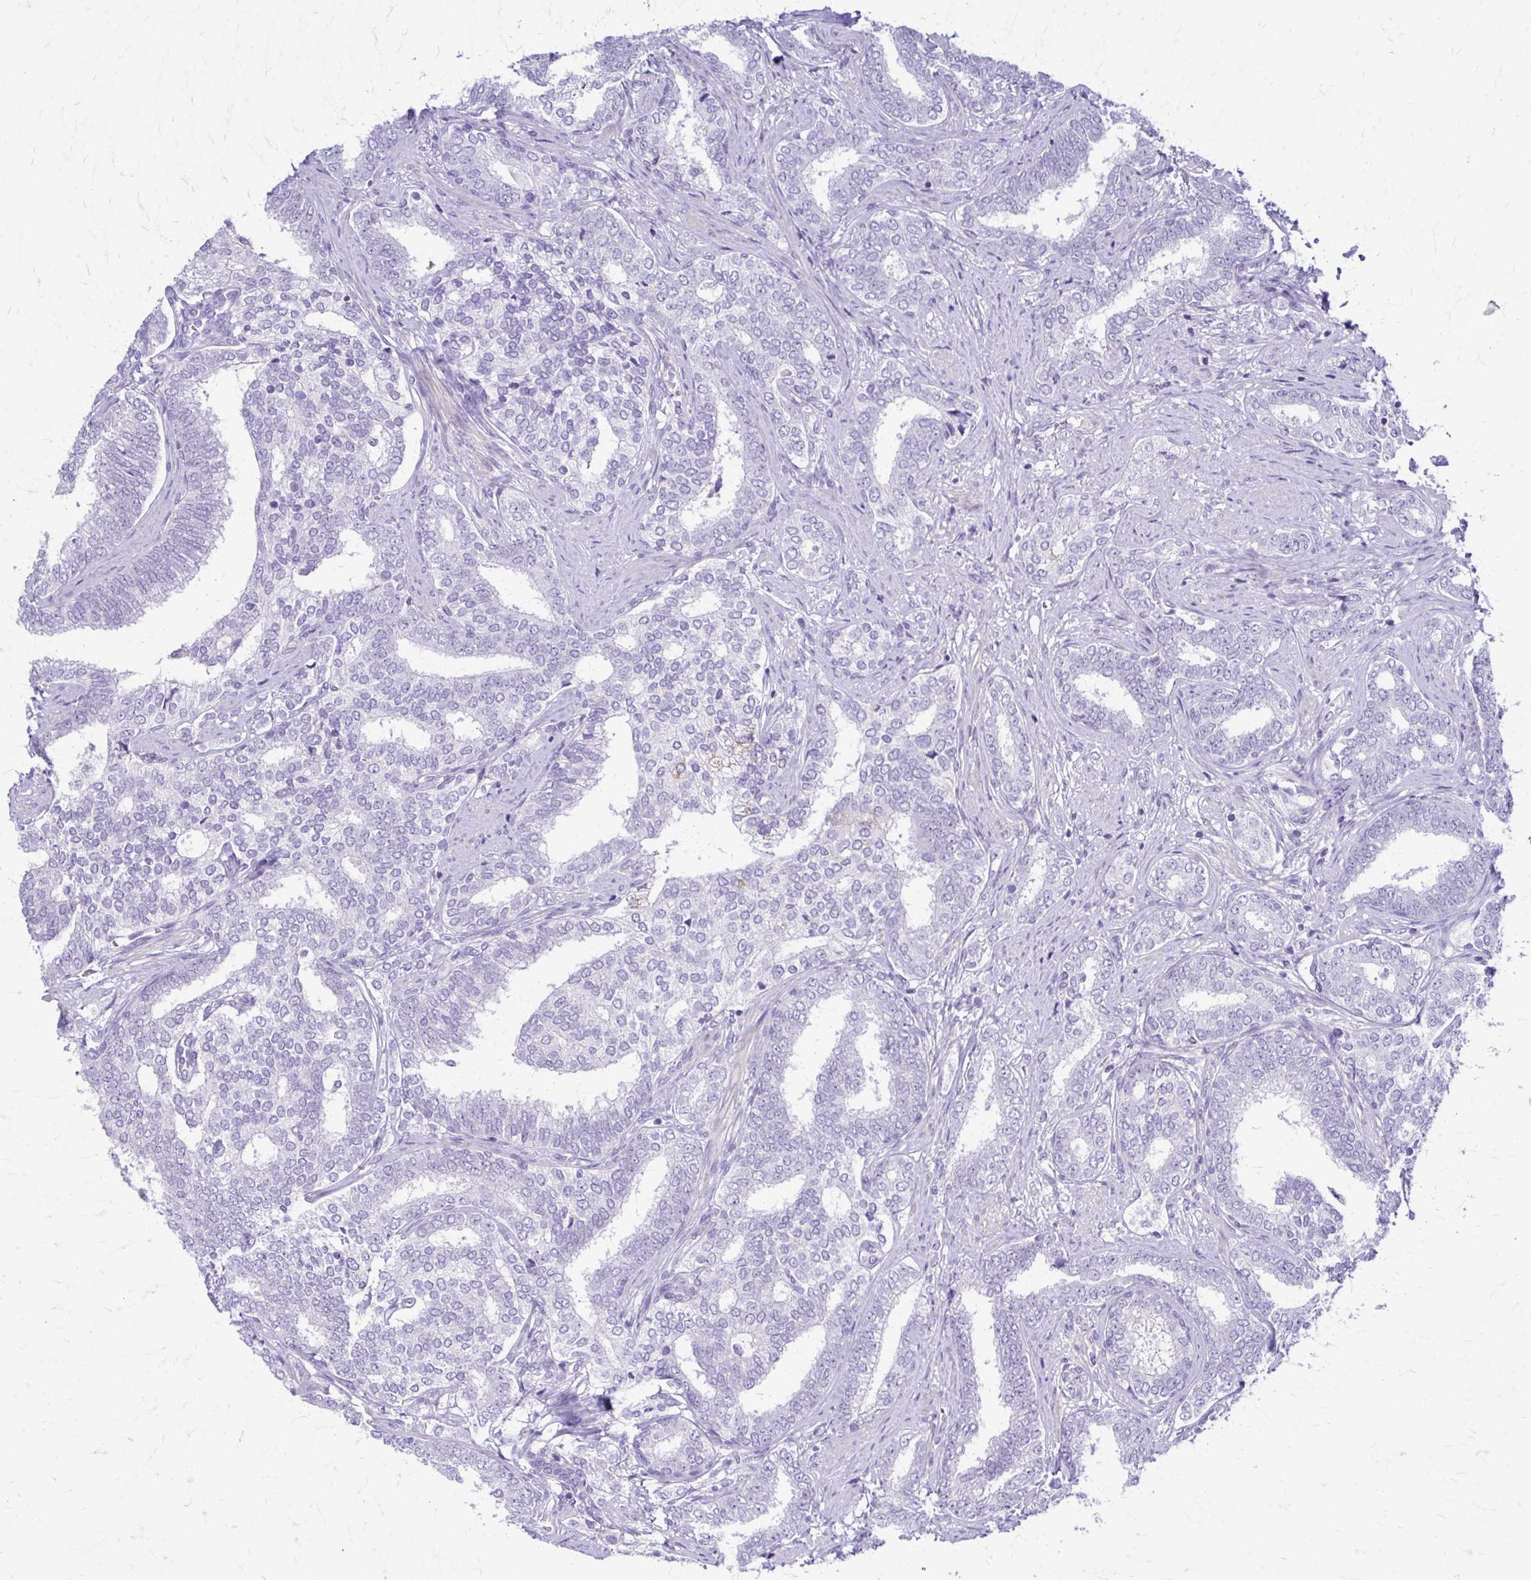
{"staining": {"intensity": "negative", "quantity": "none", "location": "none"}, "tissue": "prostate cancer", "cell_type": "Tumor cells", "image_type": "cancer", "snomed": [{"axis": "morphology", "description": "Adenocarcinoma, High grade"}, {"axis": "topography", "description": "Prostate"}], "caption": "Immunohistochemistry (IHC) of human prostate high-grade adenocarcinoma exhibits no staining in tumor cells. (Stains: DAB immunohistochemistry (IHC) with hematoxylin counter stain, Microscopy: brightfield microscopy at high magnification).", "gene": "RHOBTB2", "patient": {"sex": "male", "age": 72}}